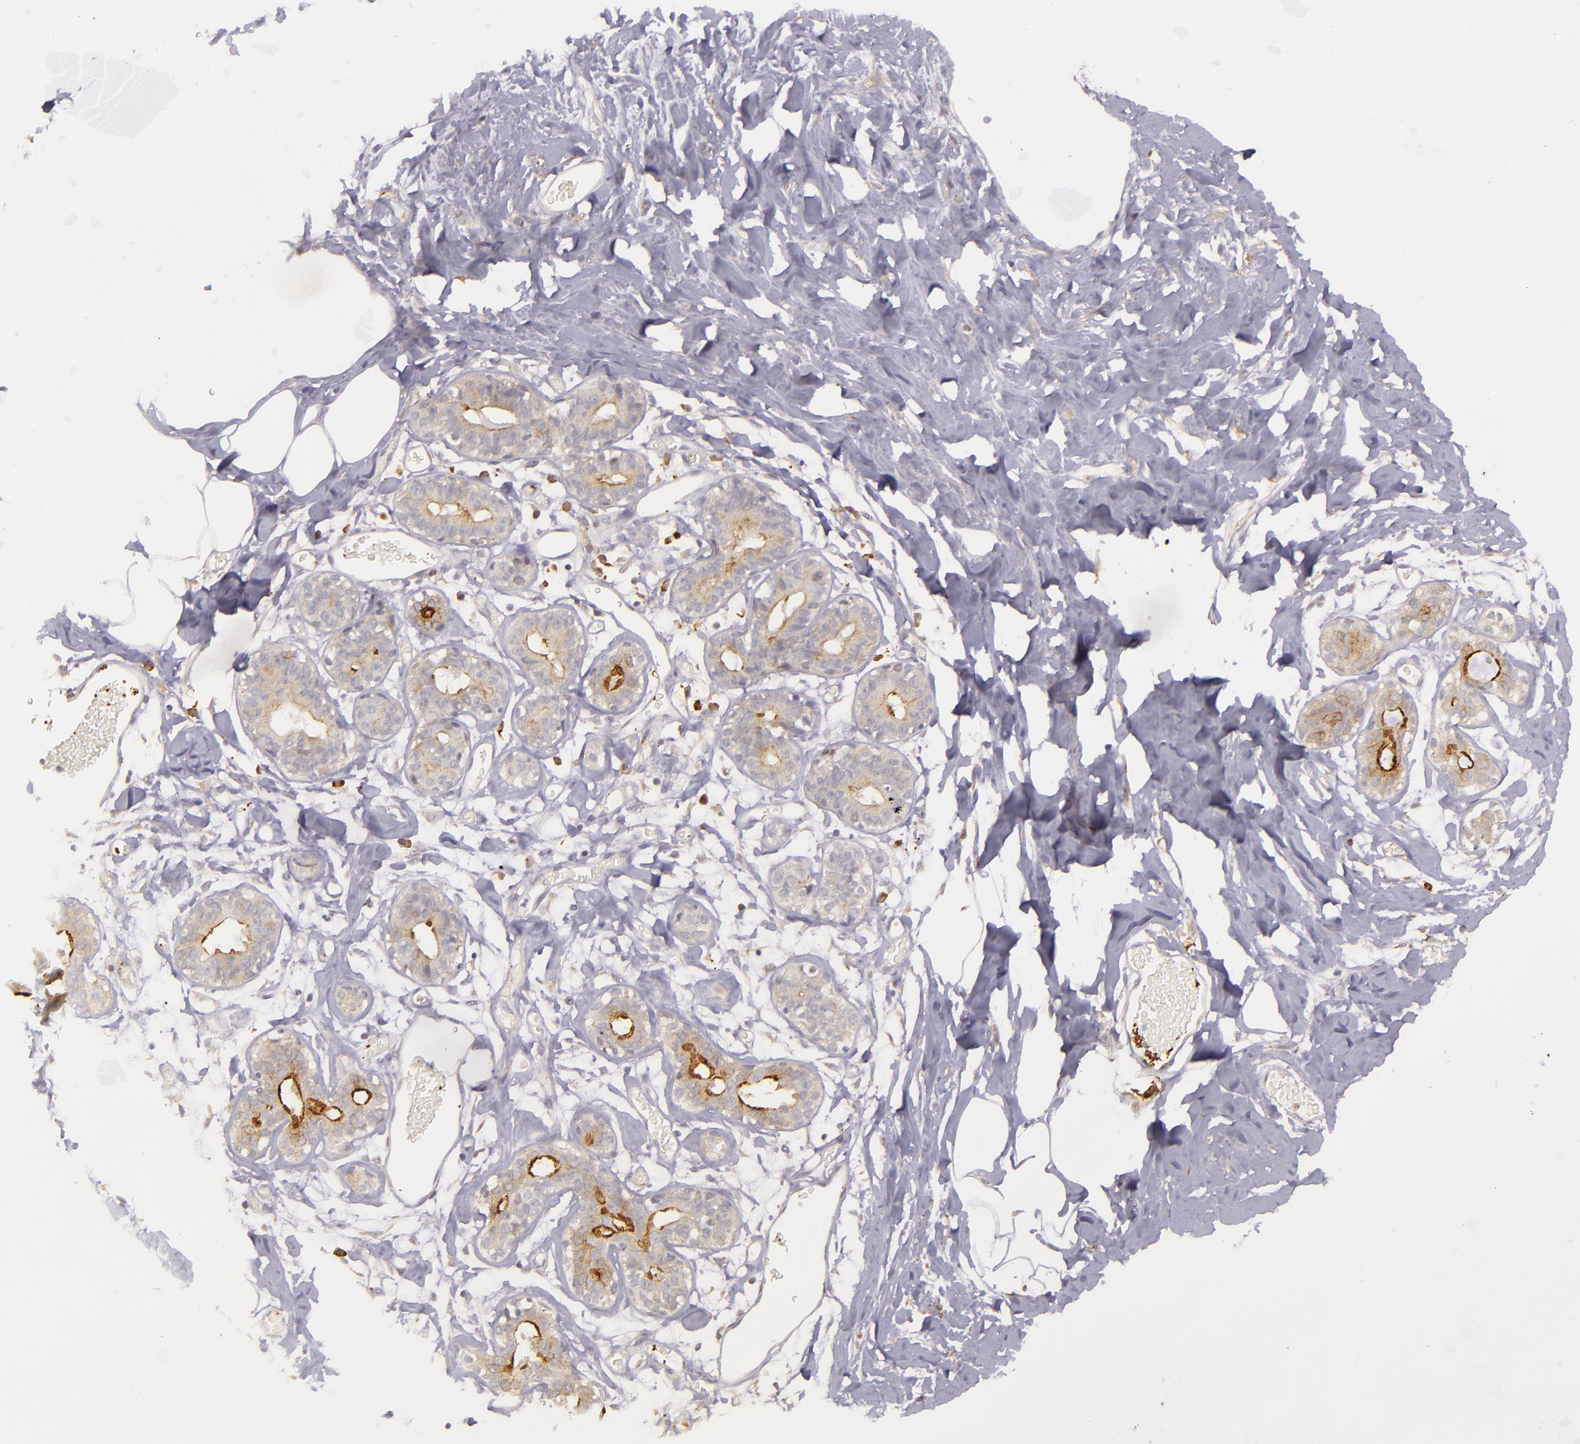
{"staining": {"intensity": "negative", "quantity": "none", "location": "none"}, "tissue": "breast", "cell_type": "Adipocytes", "image_type": "normal", "snomed": [{"axis": "morphology", "description": "Normal tissue, NOS"}, {"axis": "topography", "description": "Breast"}], "caption": "Adipocytes show no significant protein expression in benign breast. (DAB (3,3'-diaminobenzidine) immunohistochemistry with hematoxylin counter stain).", "gene": "SYTL4", "patient": {"sex": "female", "age": 23}}